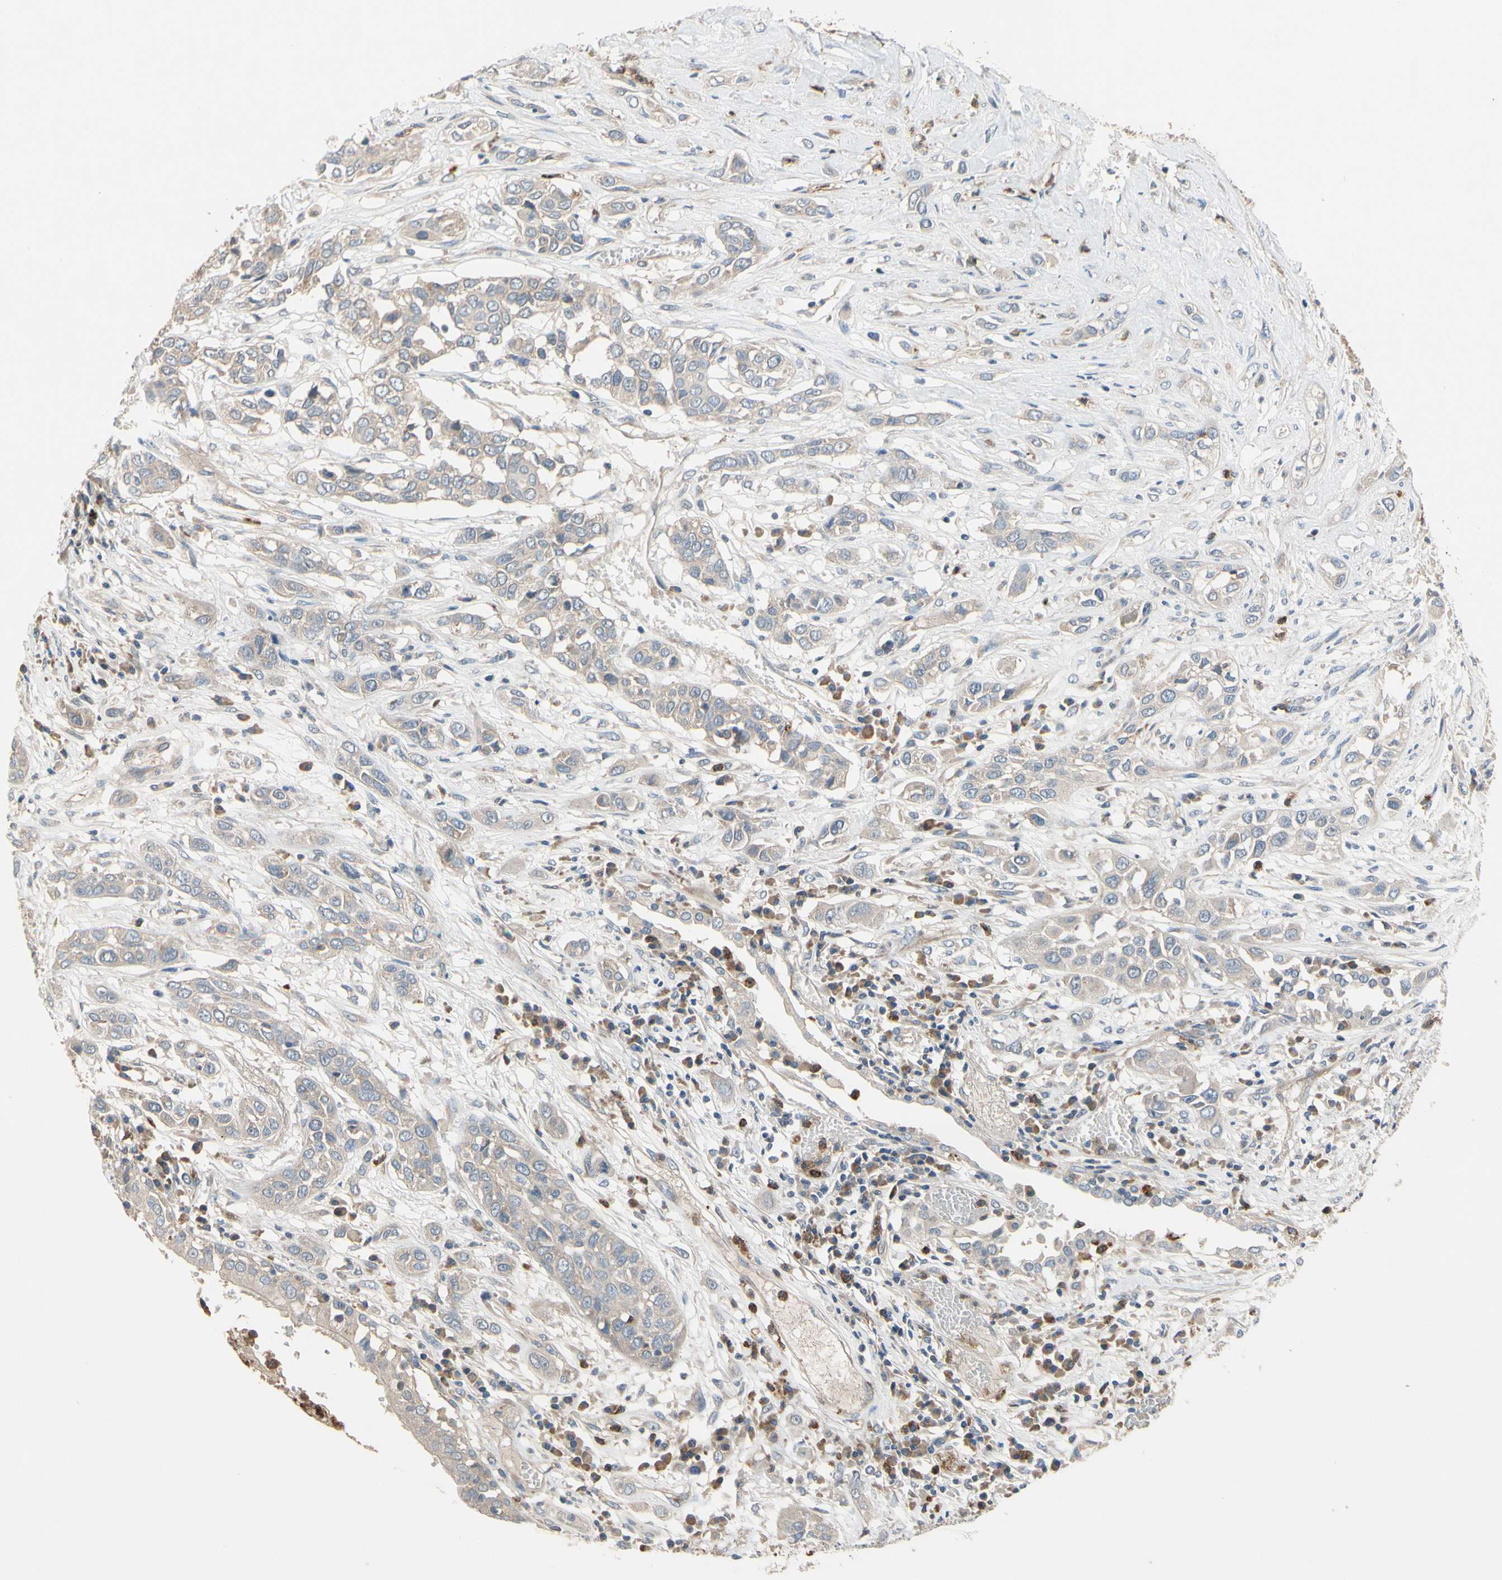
{"staining": {"intensity": "negative", "quantity": "none", "location": "none"}, "tissue": "lung cancer", "cell_type": "Tumor cells", "image_type": "cancer", "snomed": [{"axis": "morphology", "description": "Squamous cell carcinoma, NOS"}, {"axis": "topography", "description": "Lung"}], "caption": "Lung cancer stained for a protein using immunohistochemistry demonstrates no expression tumor cells.", "gene": "SIGLEC5", "patient": {"sex": "male", "age": 71}}